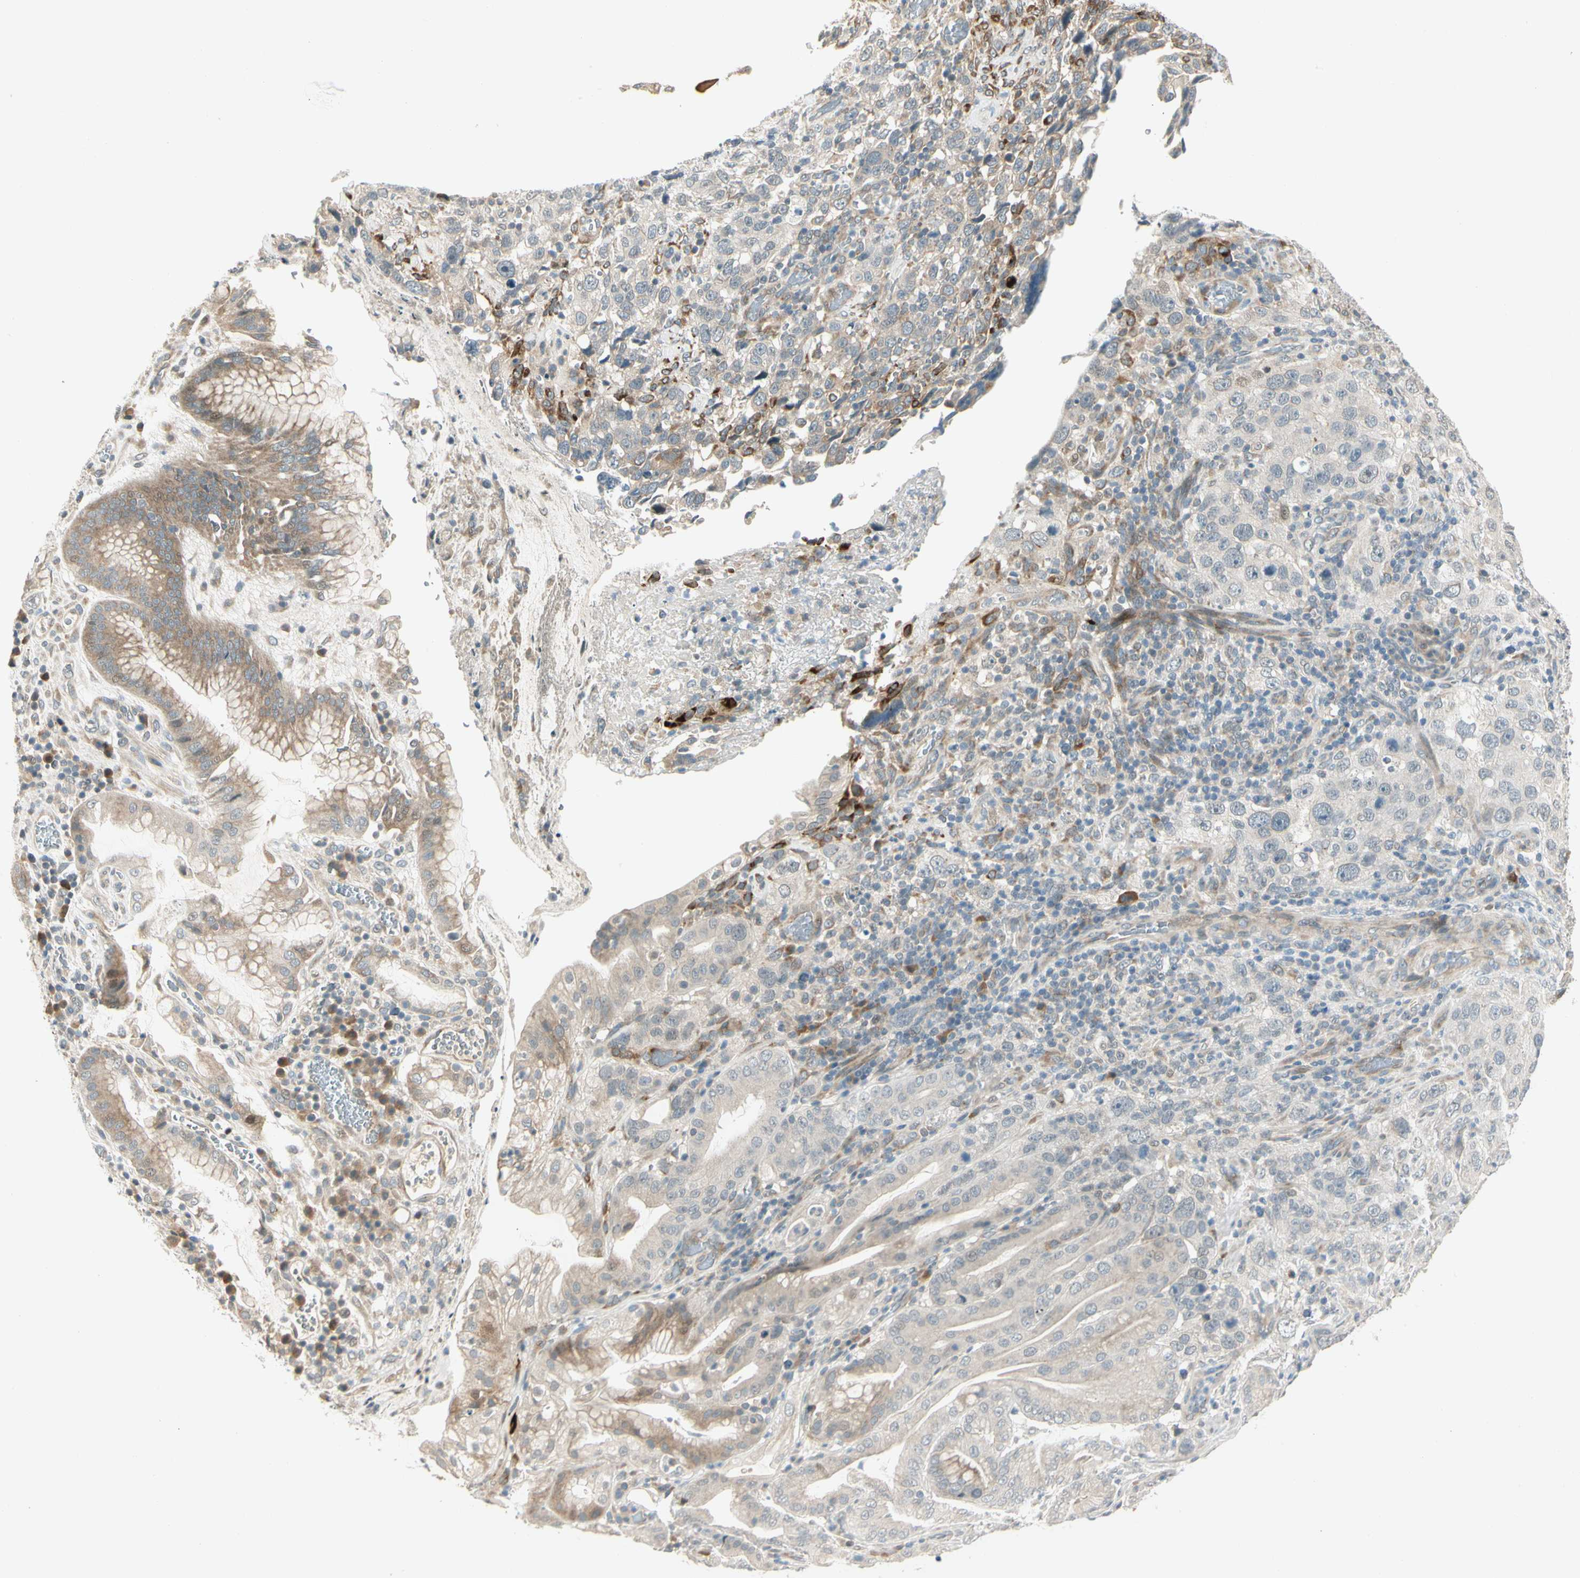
{"staining": {"intensity": "weak", "quantity": "25%-75%", "location": "cytoplasmic/membranous"}, "tissue": "stomach cancer", "cell_type": "Tumor cells", "image_type": "cancer", "snomed": [{"axis": "morphology", "description": "Normal tissue, NOS"}, {"axis": "morphology", "description": "Adenocarcinoma, NOS"}, {"axis": "topography", "description": "Stomach"}], "caption": "Protein analysis of stomach adenocarcinoma tissue demonstrates weak cytoplasmic/membranous positivity in approximately 25%-75% of tumor cells. The staining is performed using DAB brown chromogen to label protein expression. The nuclei are counter-stained blue using hematoxylin.", "gene": "PCDHB15", "patient": {"sex": "male", "age": 48}}